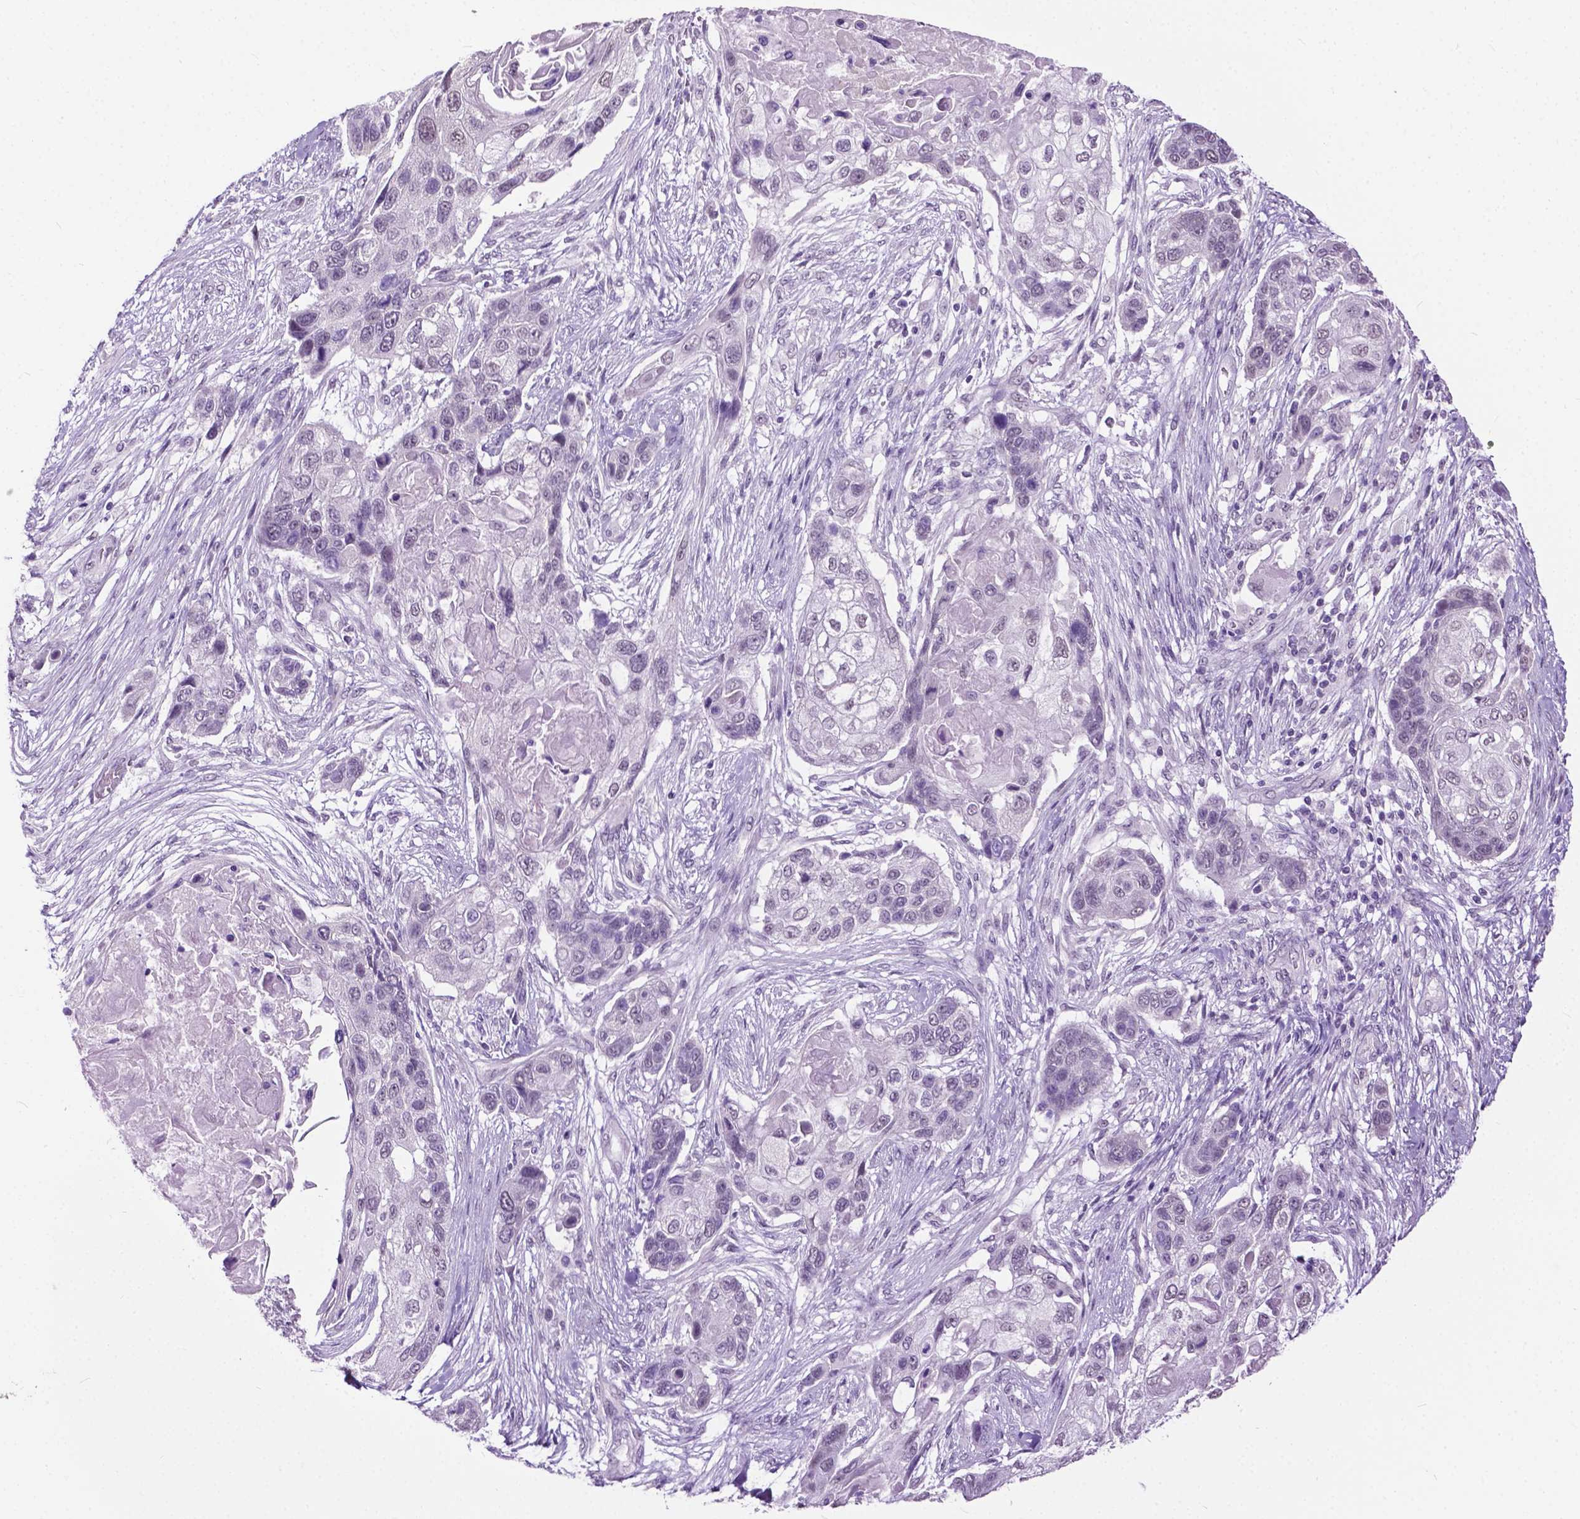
{"staining": {"intensity": "negative", "quantity": "none", "location": "none"}, "tissue": "lung cancer", "cell_type": "Tumor cells", "image_type": "cancer", "snomed": [{"axis": "morphology", "description": "Squamous cell carcinoma, NOS"}, {"axis": "topography", "description": "Lung"}], "caption": "IHC photomicrograph of human lung cancer (squamous cell carcinoma) stained for a protein (brown), which shows no expression in tumor cells.", "gene": "GPR37L1", "patient": {"sex": "male", "age": 69}}